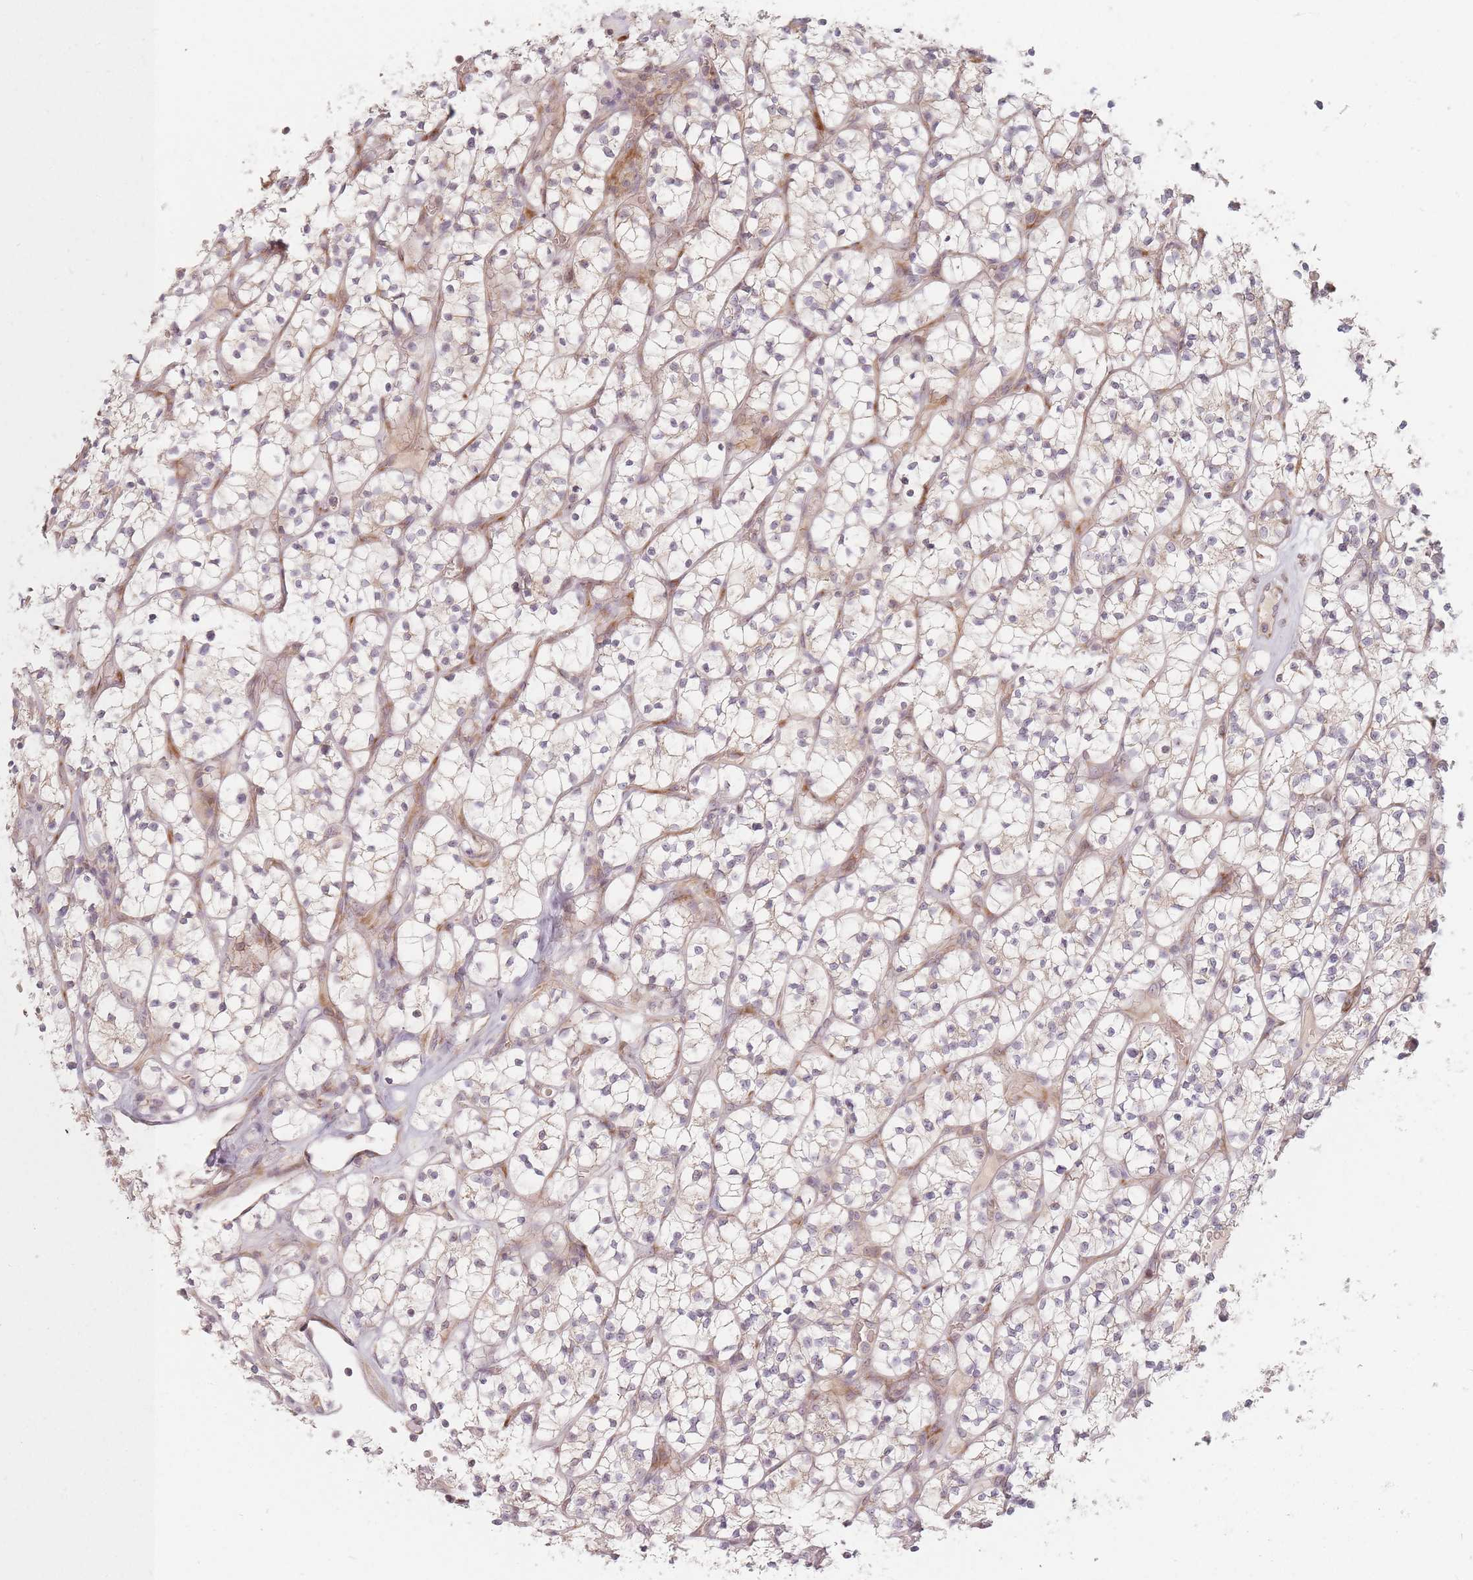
{"staining": {"intensity": "negative", "quantity": "none", "location": "none"}, "tissue": "renal cancer", "cell_type": "Tumor cells", "image_type": "cancer", "snomed": [{"axis": "morphology", "description": "Adenocarcinoma, NOS"}, {"axis": "topography", "description": "Kidney"}], "caption": "IHC photomicrograph of human renal adenocarcinoma stained for a protein (brown), which reveals no expression in tumor cells.", "gene": "ZKSCAN7", "patient": {"sex": "female", "age": 64}}